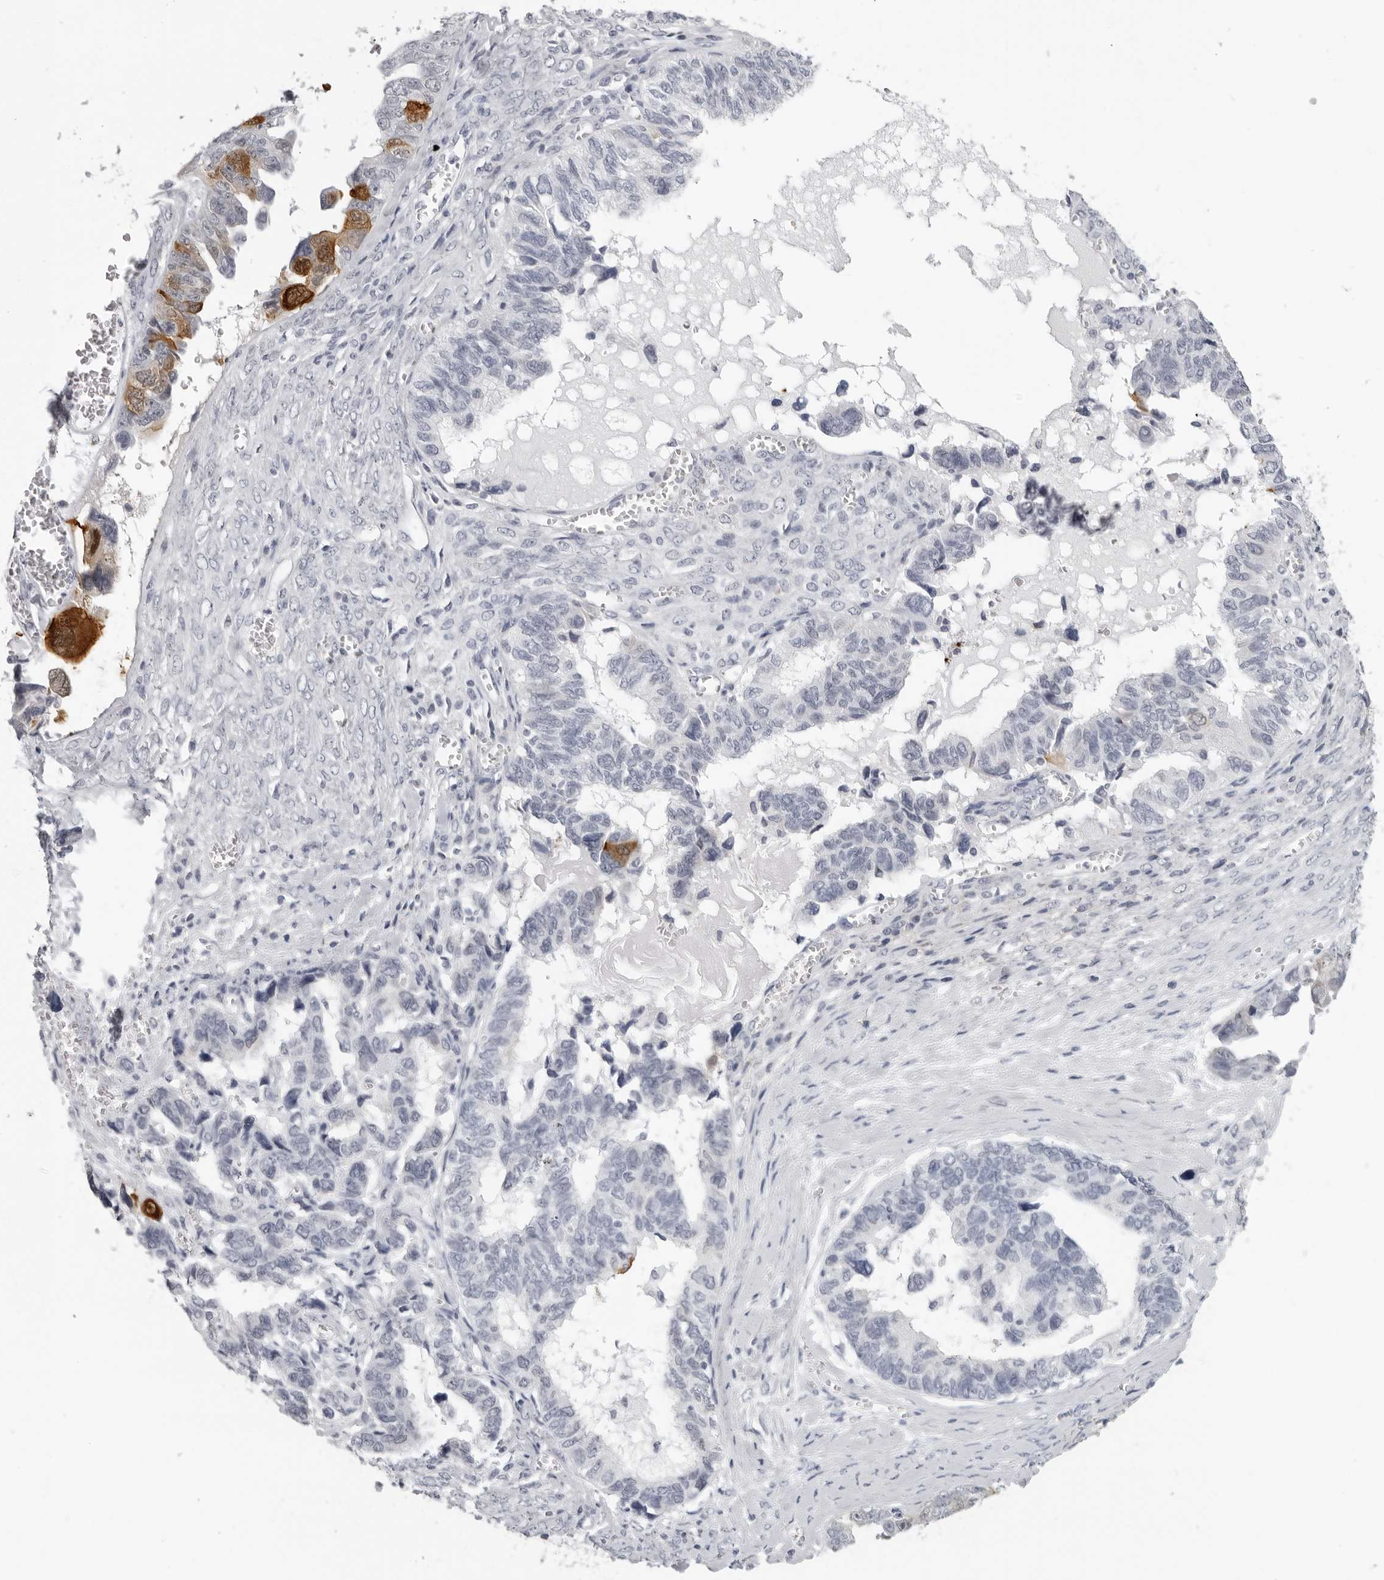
{"staining": {"intensity": "strong", "quantity": "<25%", "location": "cytoplasmic/membranous"}, "tissue": "ovarian cancer", "cell_type": "Tumor cells", "image_type": "cancer", "snomed": [{"axis": "morphology", "description": "Cystadenocarcinoma, serous, NOS"}, {"axis": "topography", "description": "Ovary"}], "caption": "A histopathology image showing strong cytoplasmic/membranous staining in about <25% of tumor cells in ovarian cancer (serous cystadenocarcinoma), as visualized by brown immunohistochemical staining.", "gene": "DNALI1", "patient": {"sex": "female", "age": 79}}